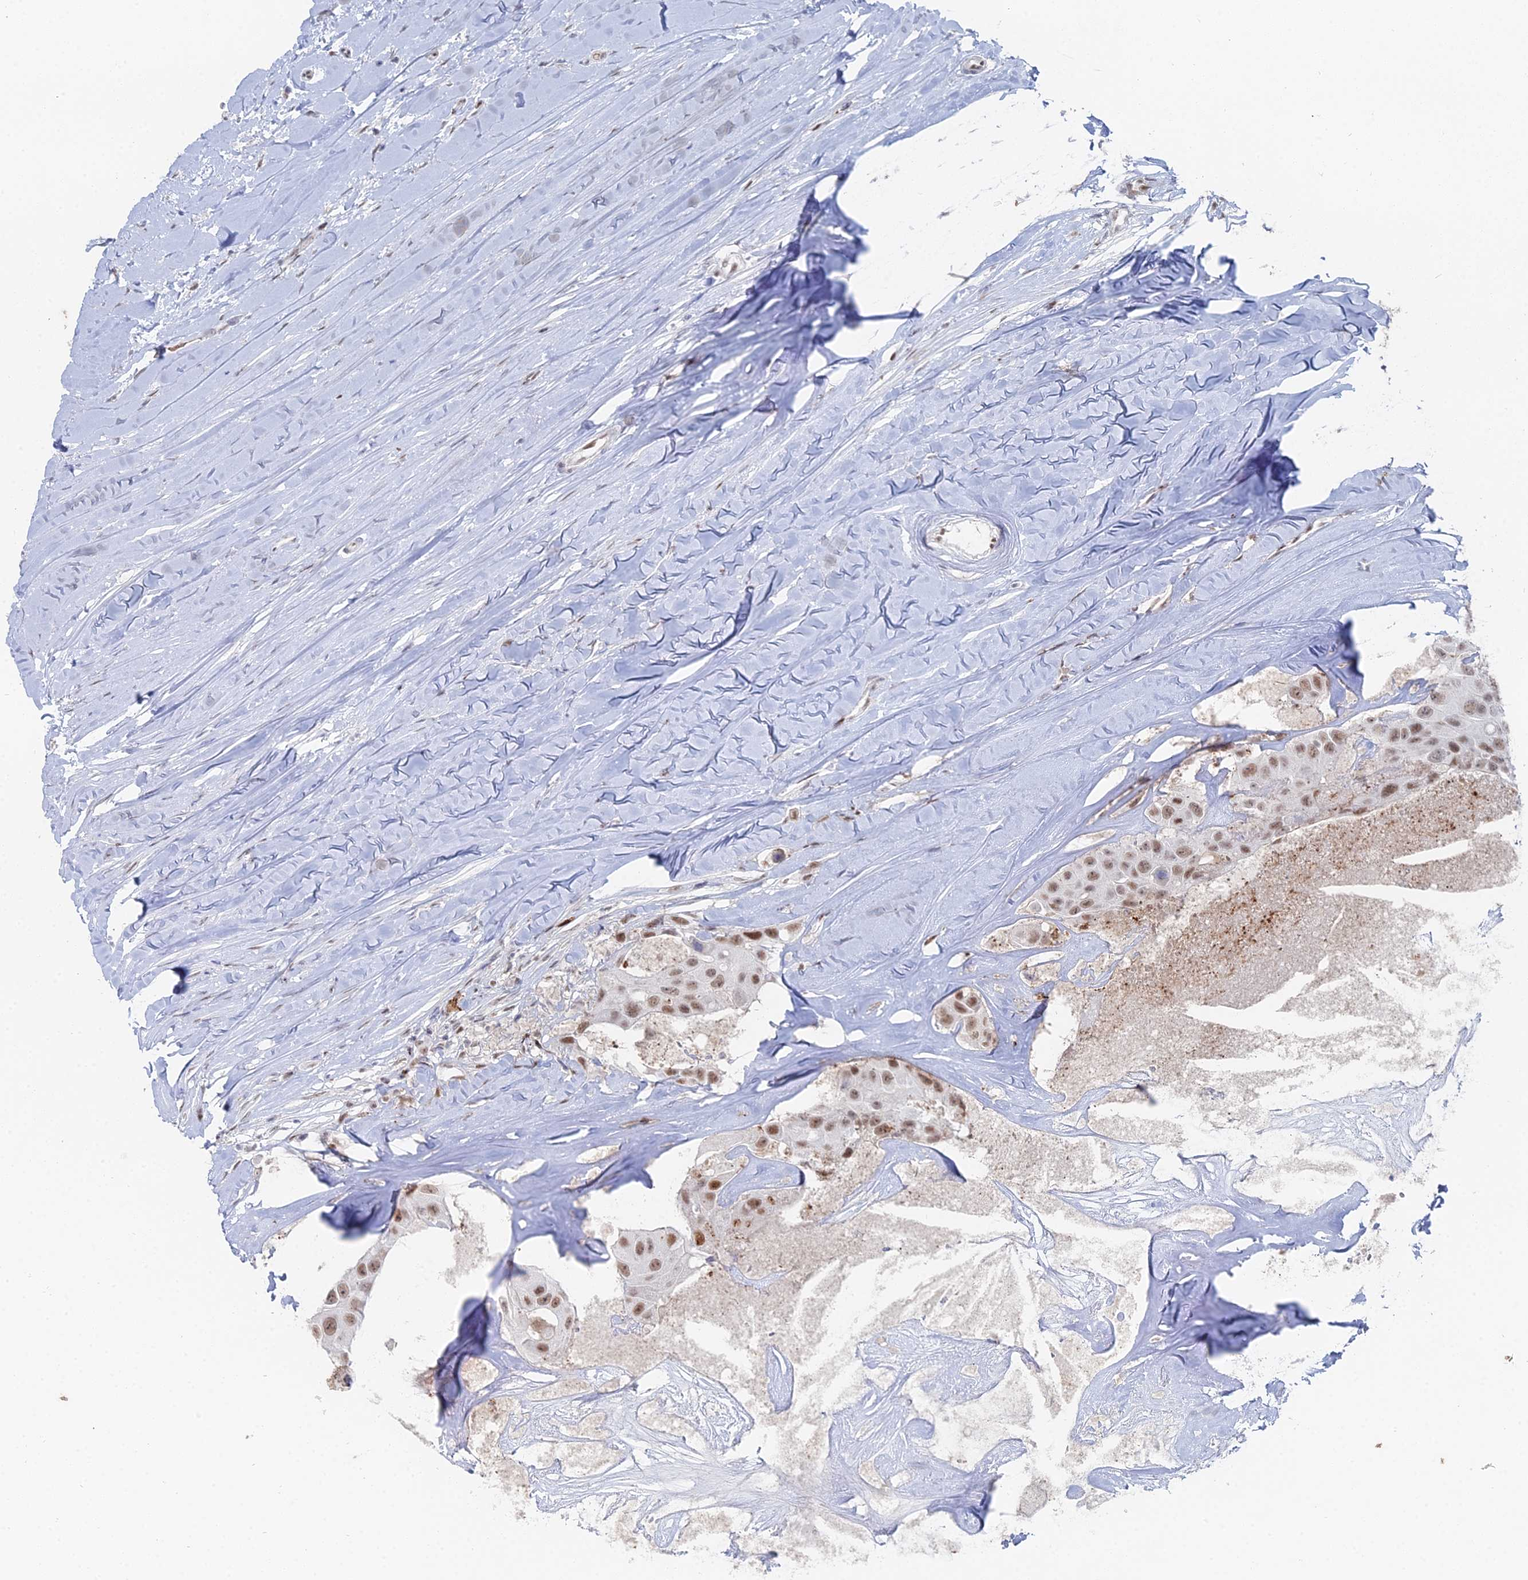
{"staining": {"intensity": "moderate", "quantity": "25%-75%", "location": "nuclear"}, "tissue": "head and neck cancer", "cell_type": "Tumor cells", "image_type": "cancer", "snomed": [{"axis": "morphology", "description": "Adenocarcinoma, NOS"}, {"axis": "morphology", "description": "Adenocarcinoma, metastatic, NOS"}, {"axis": "topography", "description": "Head-Neck"}], "caption": "Protein expression analysis of head and neck cancer (metastatic adenocarcinoma) demonstrates moderate nuclear expression in approximately 25%-75% of tumor cells. The protein of interest is shown in brown color, while the nuclei are stained blue.", "gene": "GSC2", "patient": {"sex": "male", "age": 75}}